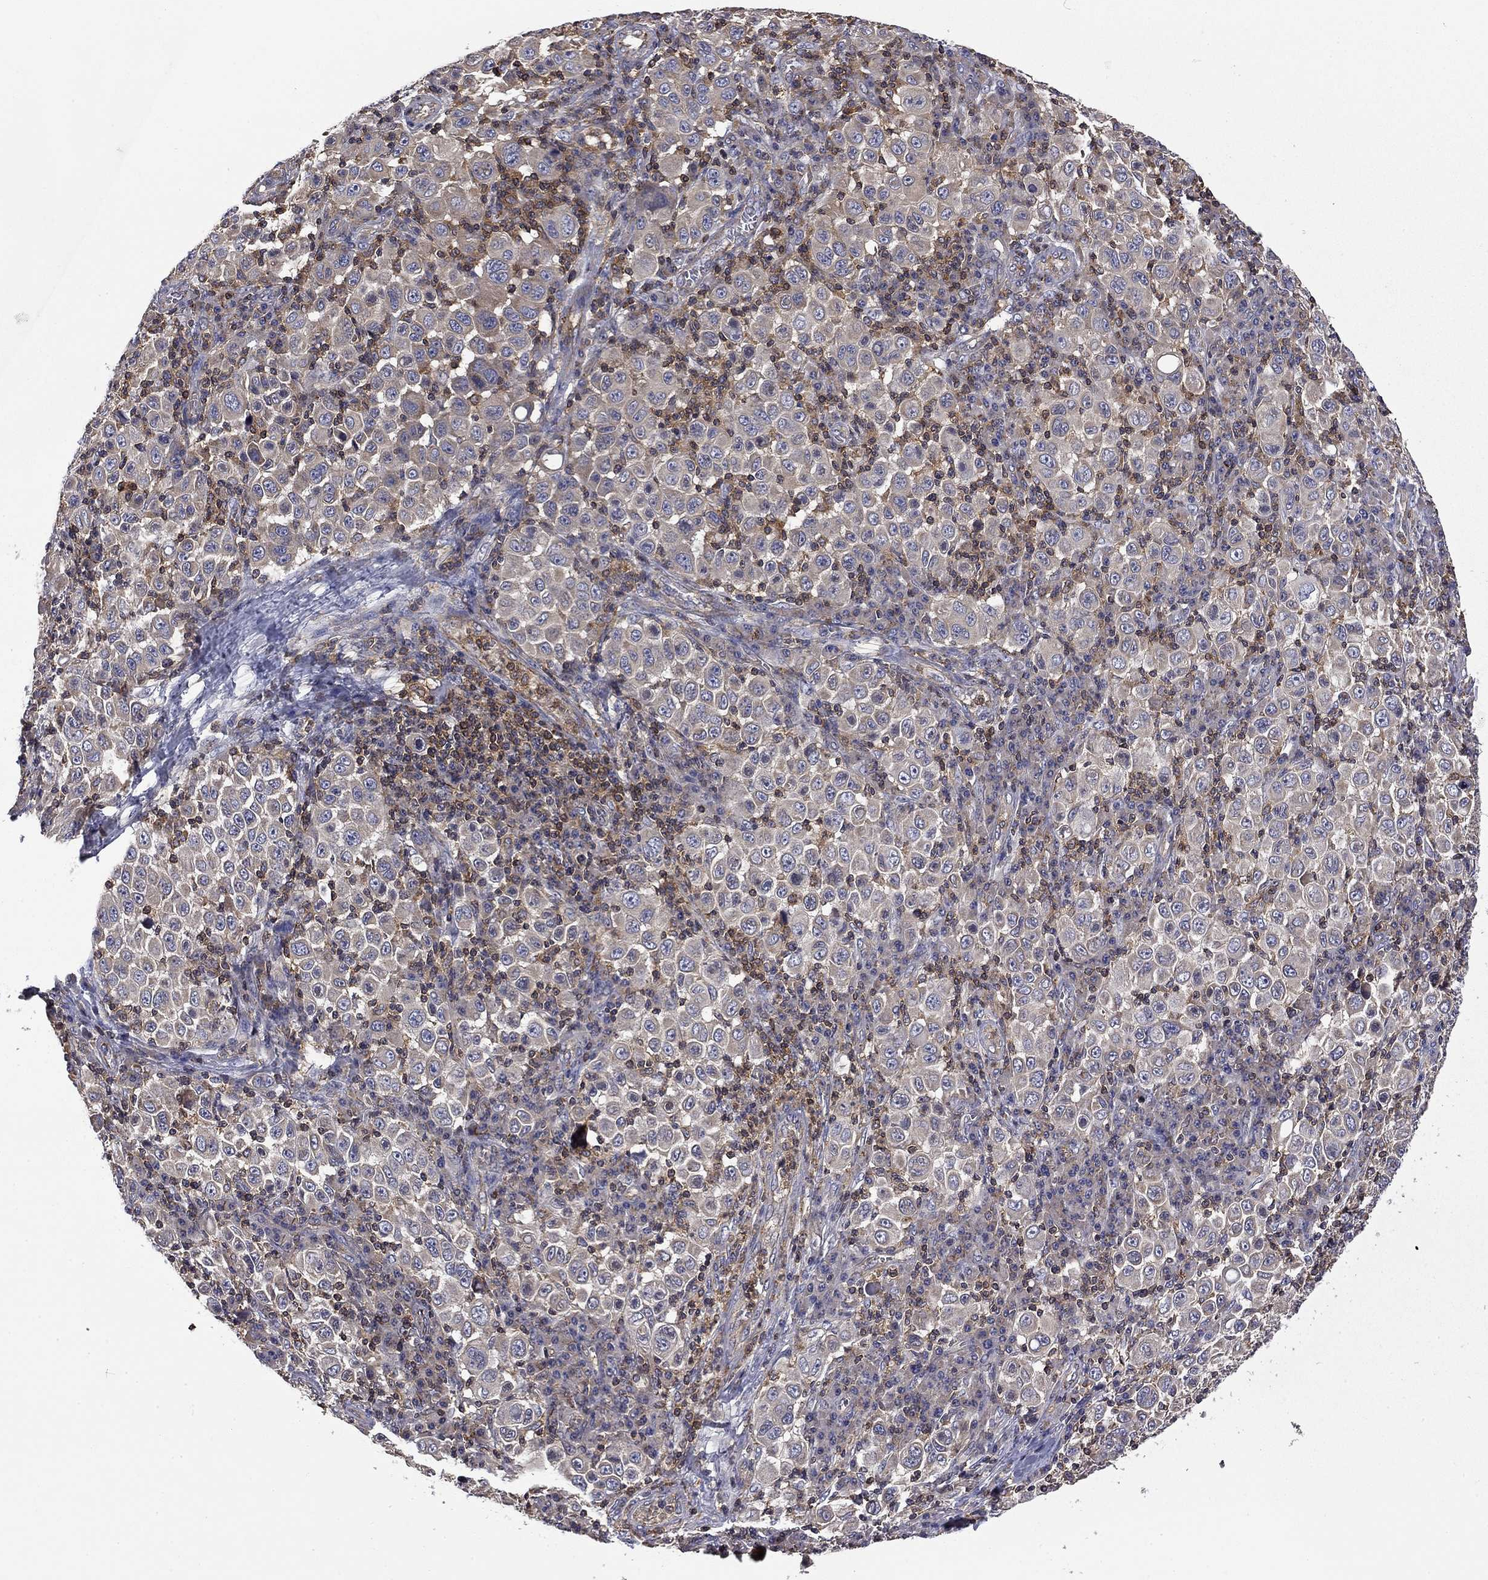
{"staining": {"intensity": "negative", "quantity": "none", "location": "none"}, "tissue": "melanoma", "cell_type": "Tumor cells", "image_type": "cancer", "snomed": [{"axis": "morphology", "description": "Malignant melanoma, NOS"}, {"axis": "topography", "description": "Skin"}], "caption": "Malignant melanoma was stained to show a protein in brown. There is no significant staining in tumor cells.", "gene": "ARHGAP45", "patient": {"sex": "female", "age": 57}}